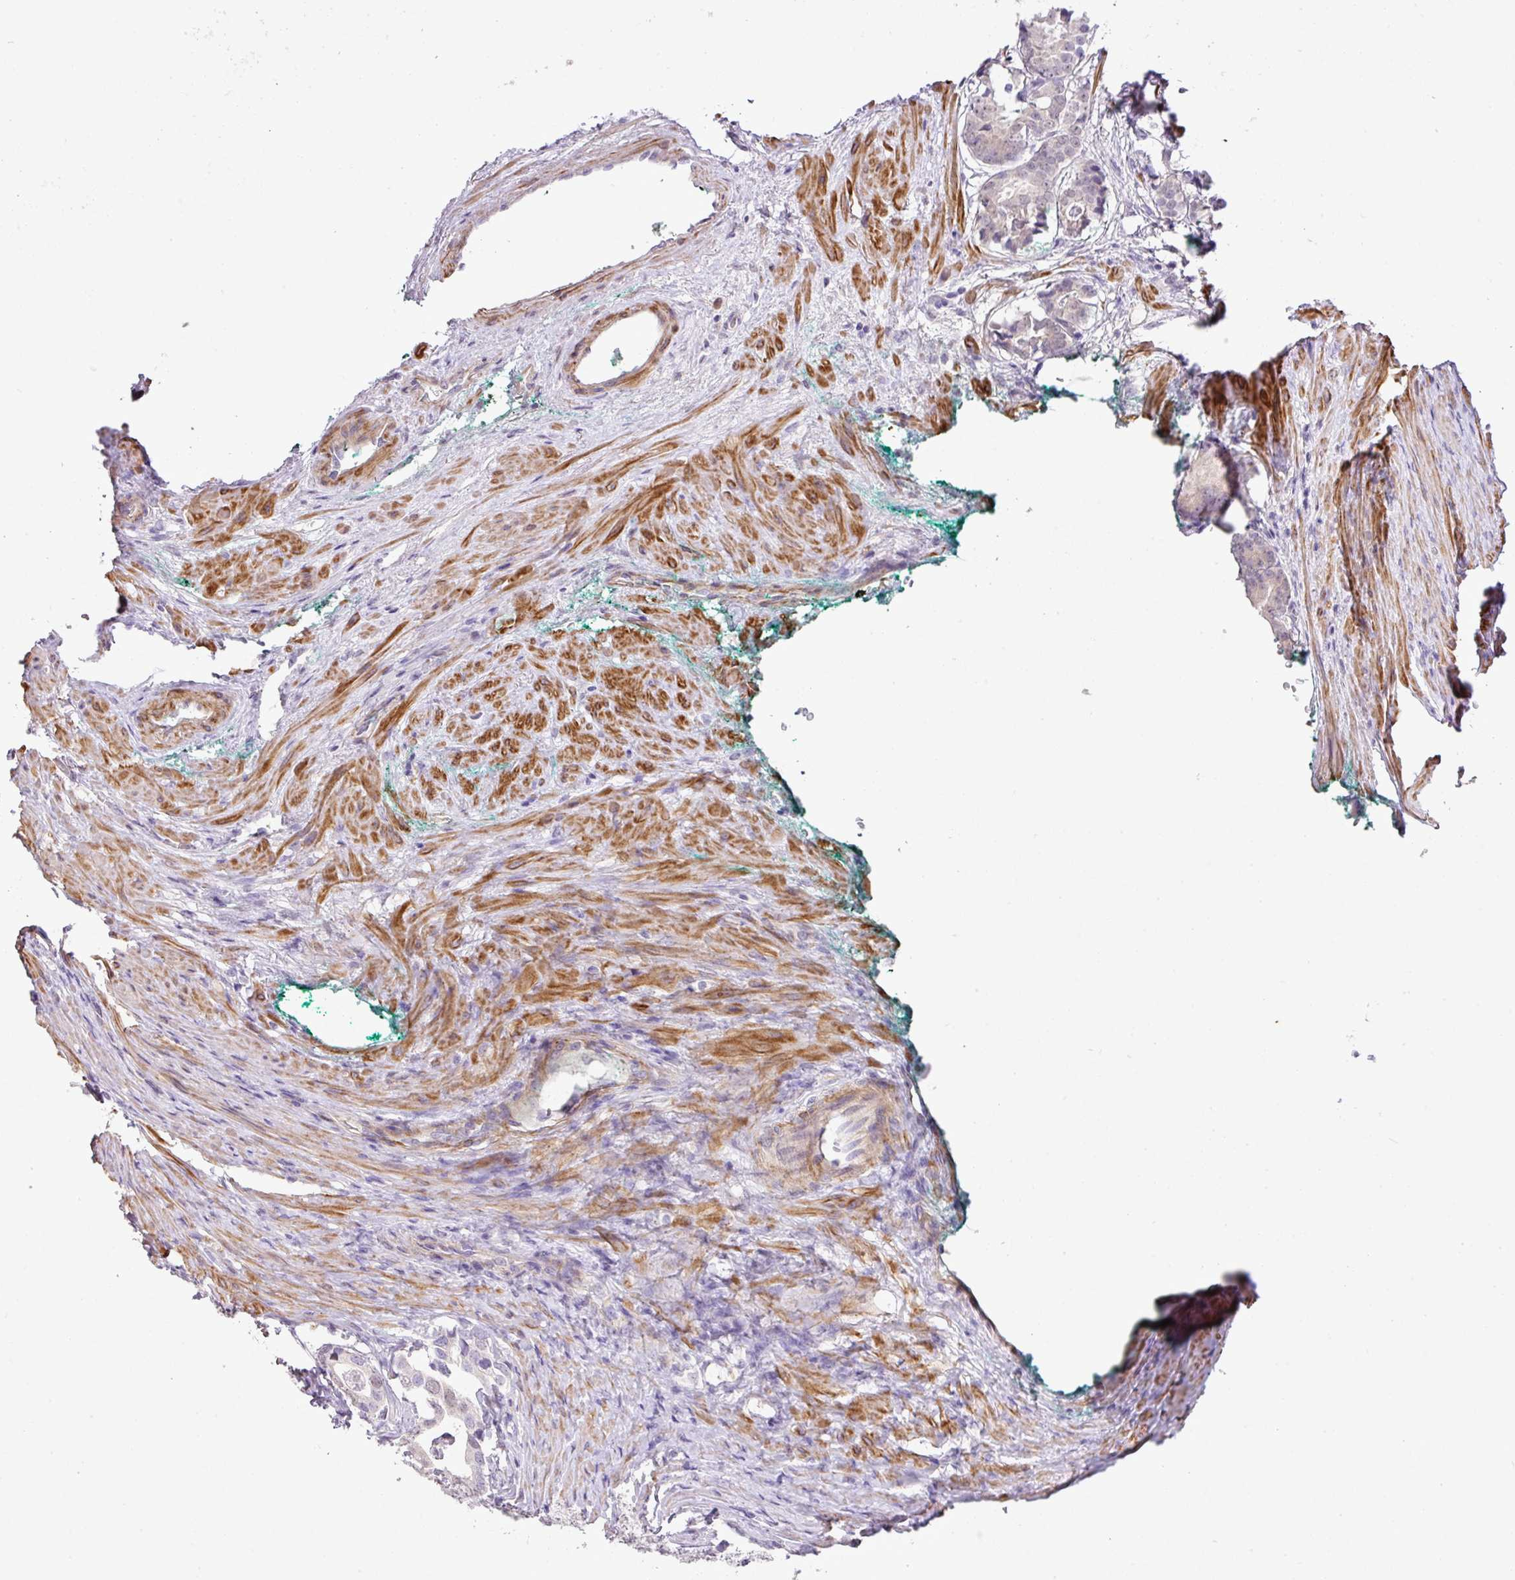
{"staining": {"intensity": "negative", "quantity": "none", "location": "none"}, "tissue": "prostate cancer", "cell_type": "Tumor cells", "image_type": "cancer", "snomed": [{"axis": "morphology", "description": "Adenocarcinoma, Low grade"}, {"axis": "topography", "description": "Prostate"}], "caption": "Tumor cells are negative for protein expression in human prostate cancer.", "gene": "DIP2A", "patient": {"sex": "male", "age": 71}}